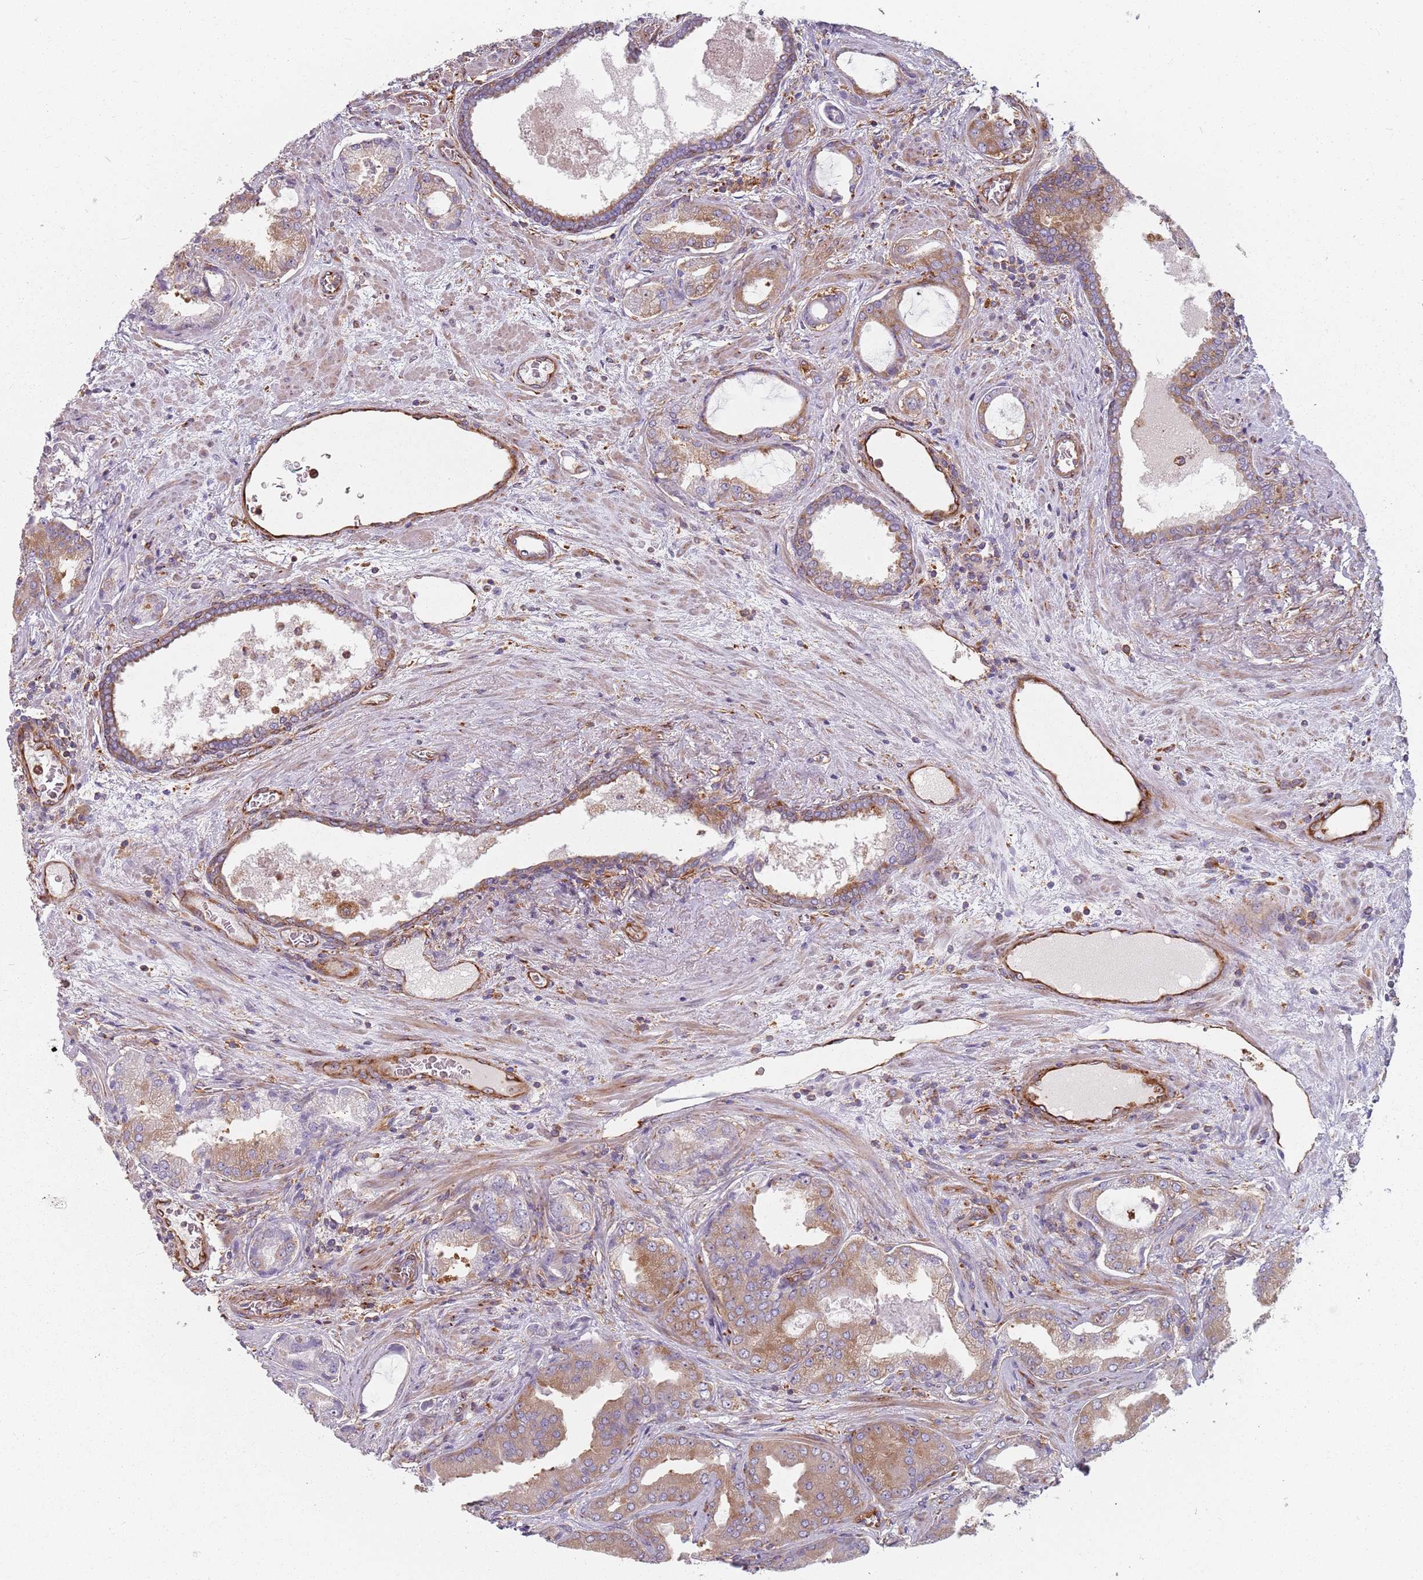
{"staining": {"intensity": "moderate", "quantity": ">75%", "location": "cytoplasmic/membranous"}, "tissue": "prostate cancer", "cell_type": "Tumor cells", "image_type": "cancer", "snomed": [{"axis": "morphology", "description": "Adenocarcinoma, High grade"}, {"axis": "topography", "description": "Prostate"}], "caption": "Moderate cytoplasmic/membranous protein expression is identified in approximately >75% of tumor cells in high-grade adenocarcinoma (prostate).", "gene": "TPD52L2", "patient": {"sex": "male", "age": 68}}